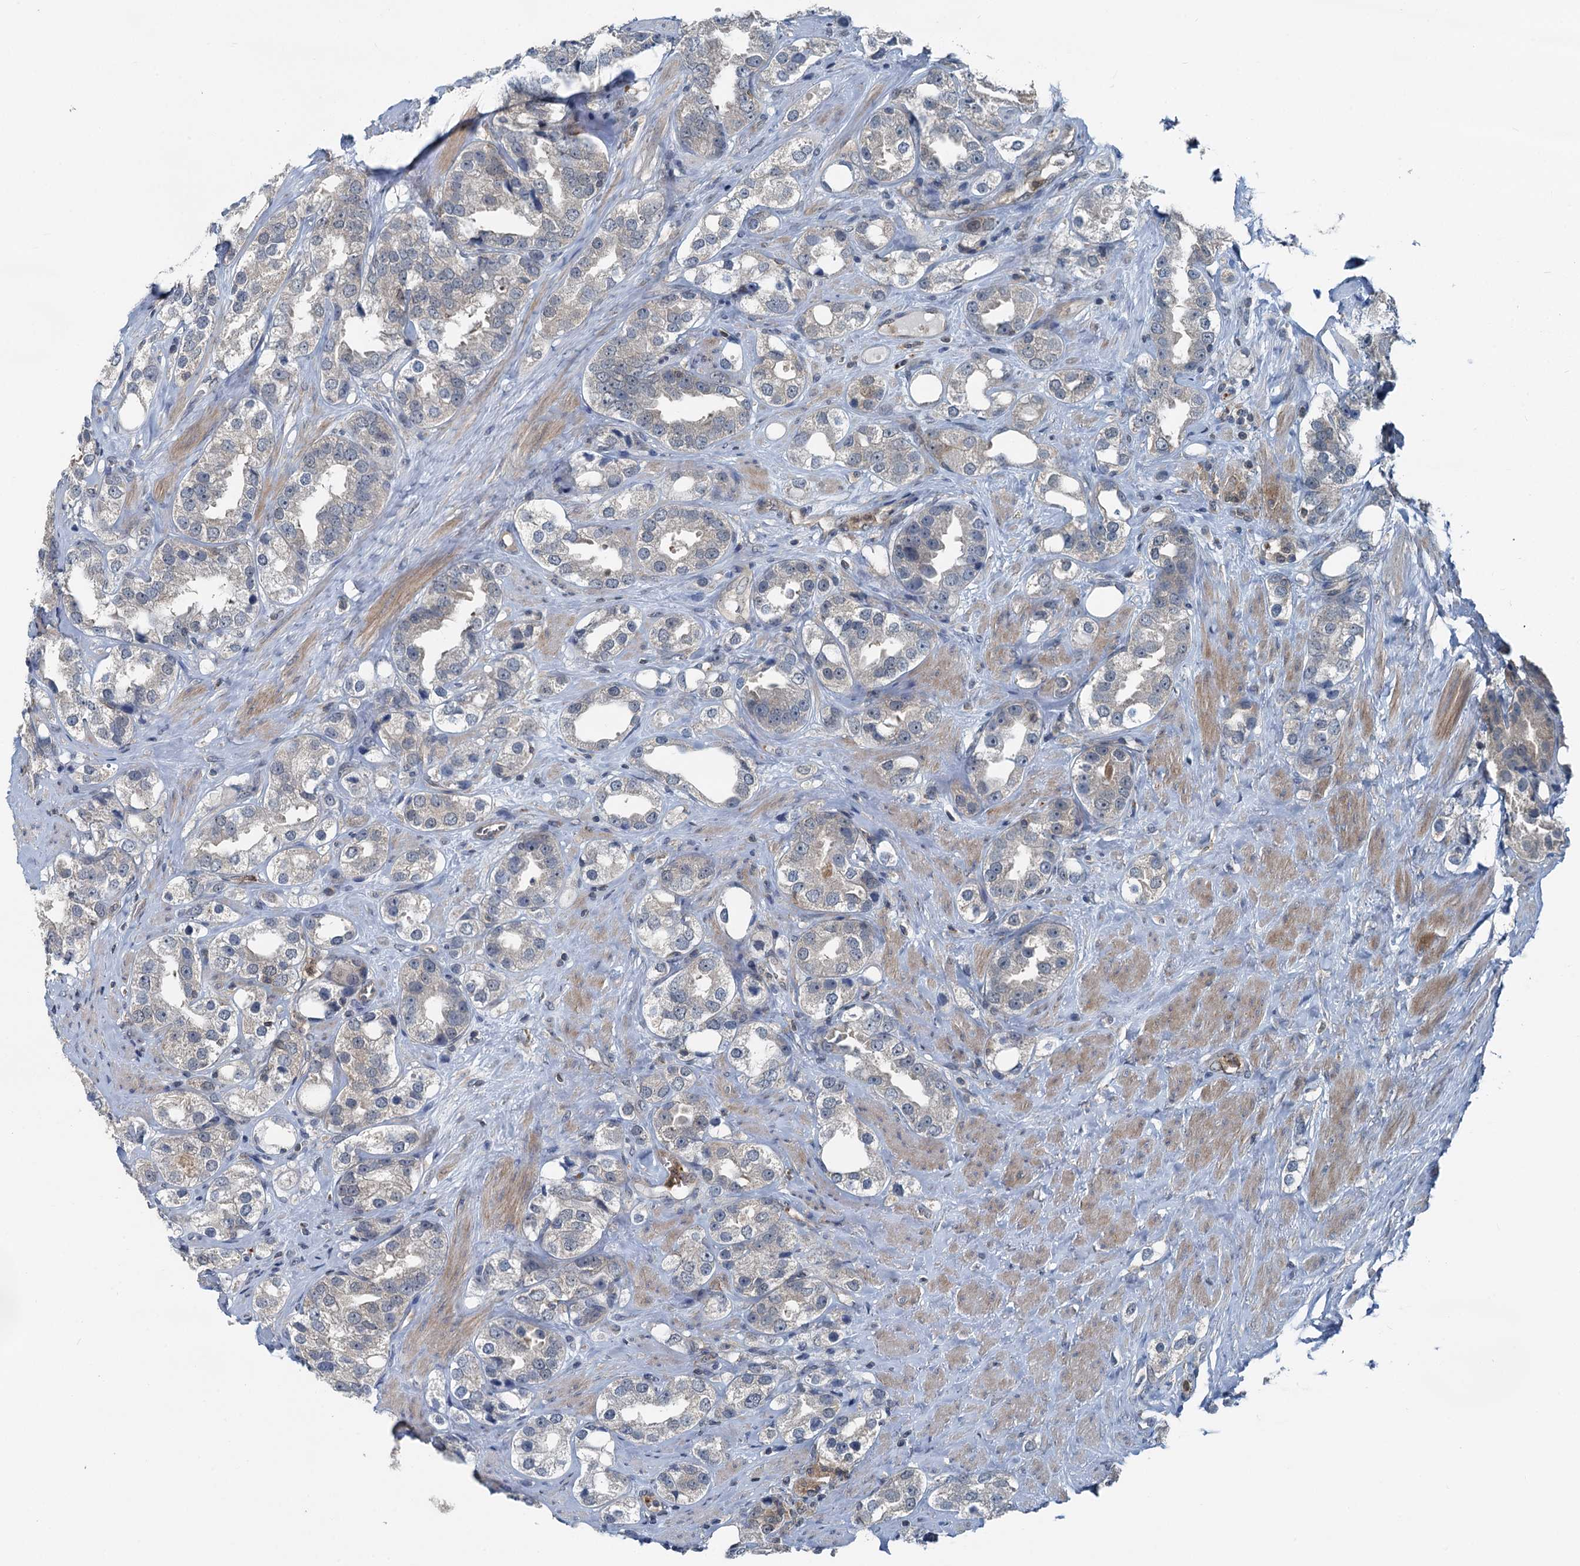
{"staining": {"intensity": "negative", "quantity": "none", "location": "none"}, "tissue": "prostate cancer", "cell_type": "Tumor cells", "image_type": "cancer", "snomed": [{"axis": "morphology", "description": "Adenocarcinoma, NOS"}, {"axis": "topography", "description": "Prostate"}], "caption": "This is an immunohistochemistry image of human prostate cancer. There is no expression in tumor cells.", "gene": "GCLM", "patient": {"sex": "male", "age": 79}}